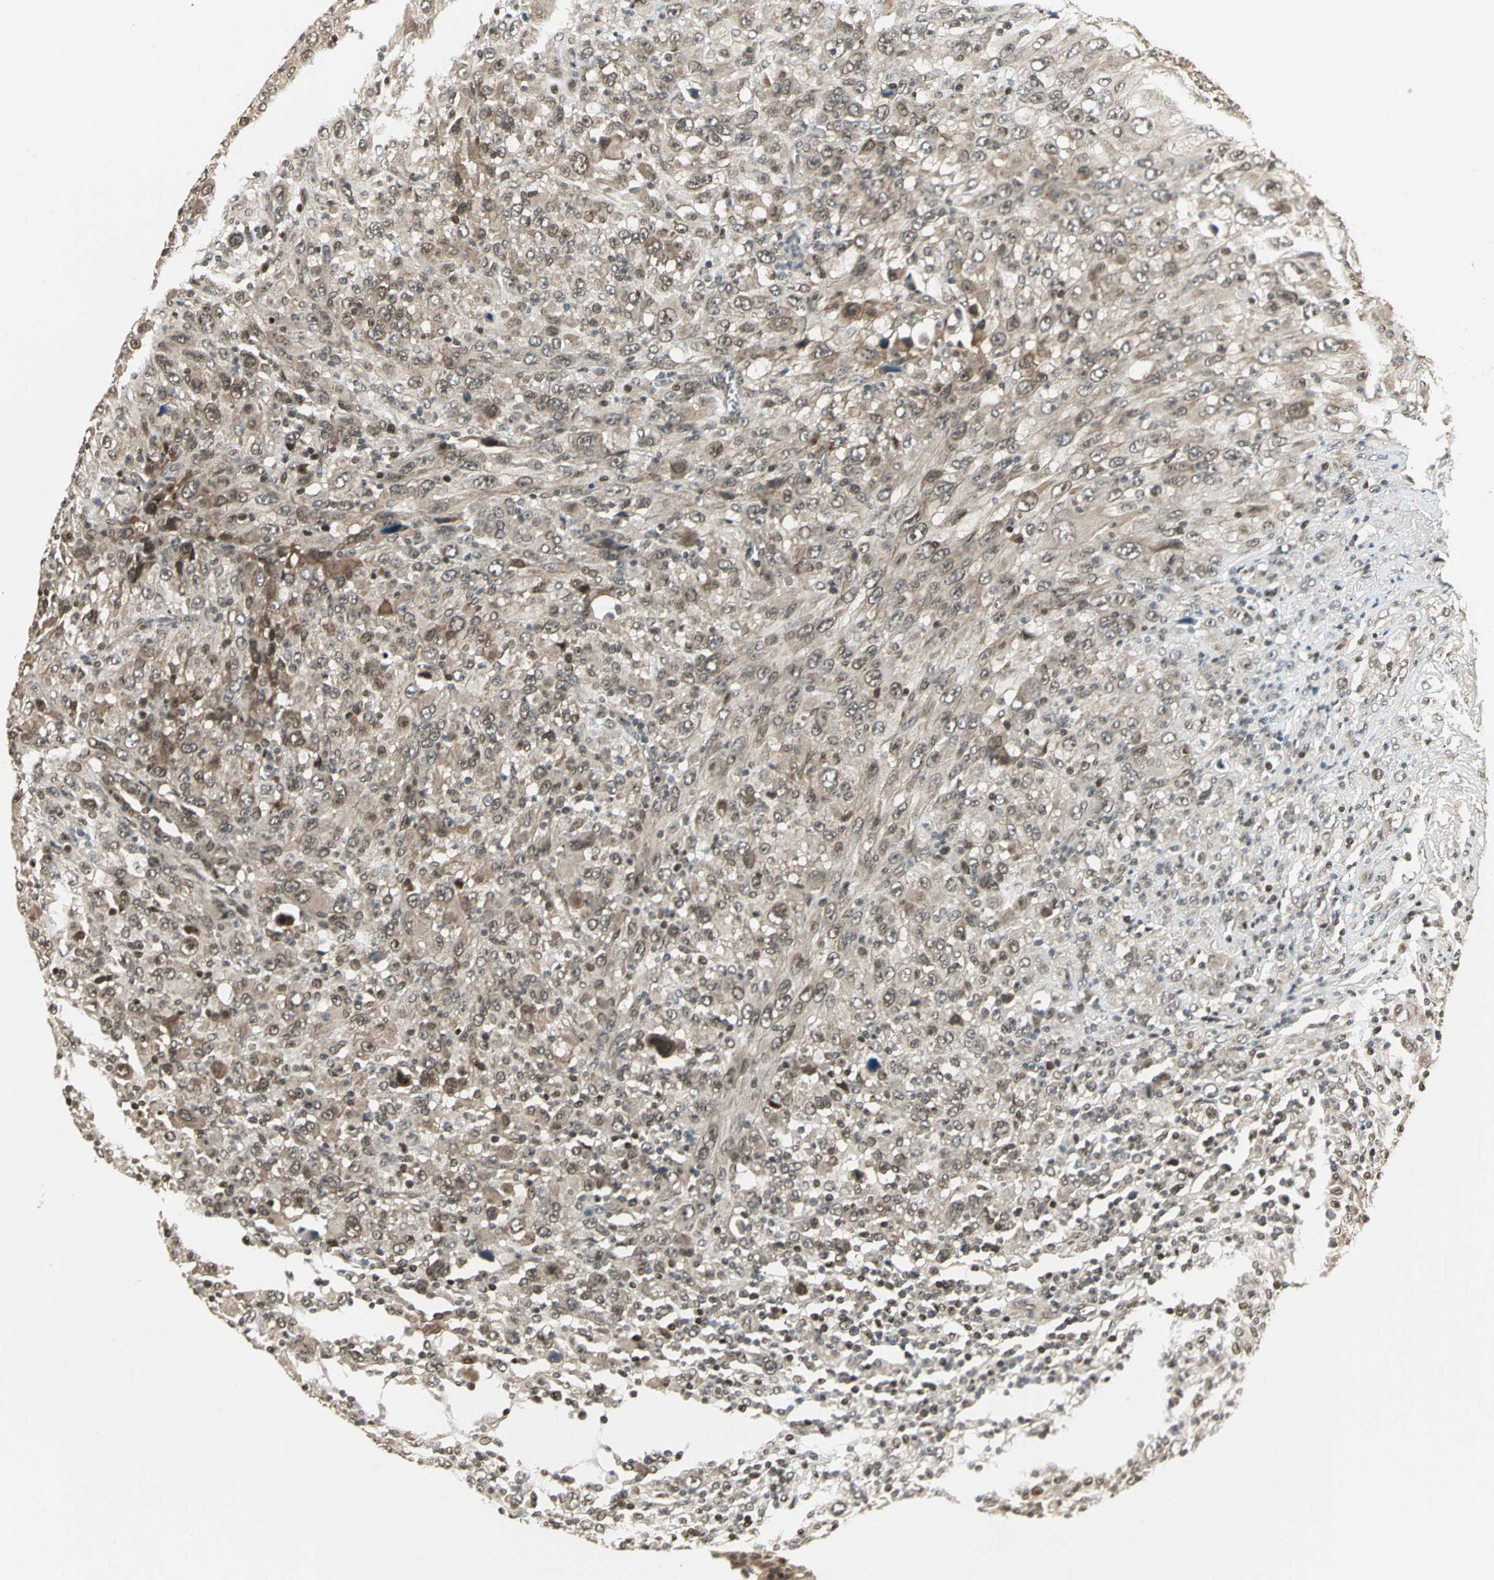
{"staining": {"intensity": "weak", "quantity": ">75%", "location": "cytoplasmic/membranous,nuclear"}, "tissue": "melanoma", "cell_type": "Tumor cells", "image_type": "cancer", "snomed": [{"axis": "morphology", "description": "Malignant melanoma, Metastatic site"}, {"axis": "topography", "description": "Skin"}], "caption": "Protein staining of melanoma tissue displays weak cytoplasmic/membranous and nuclear positivity in about >75% of tumor cells.", "gene": "PSMC3", "patient": {"sex": "female", "age": 56}}